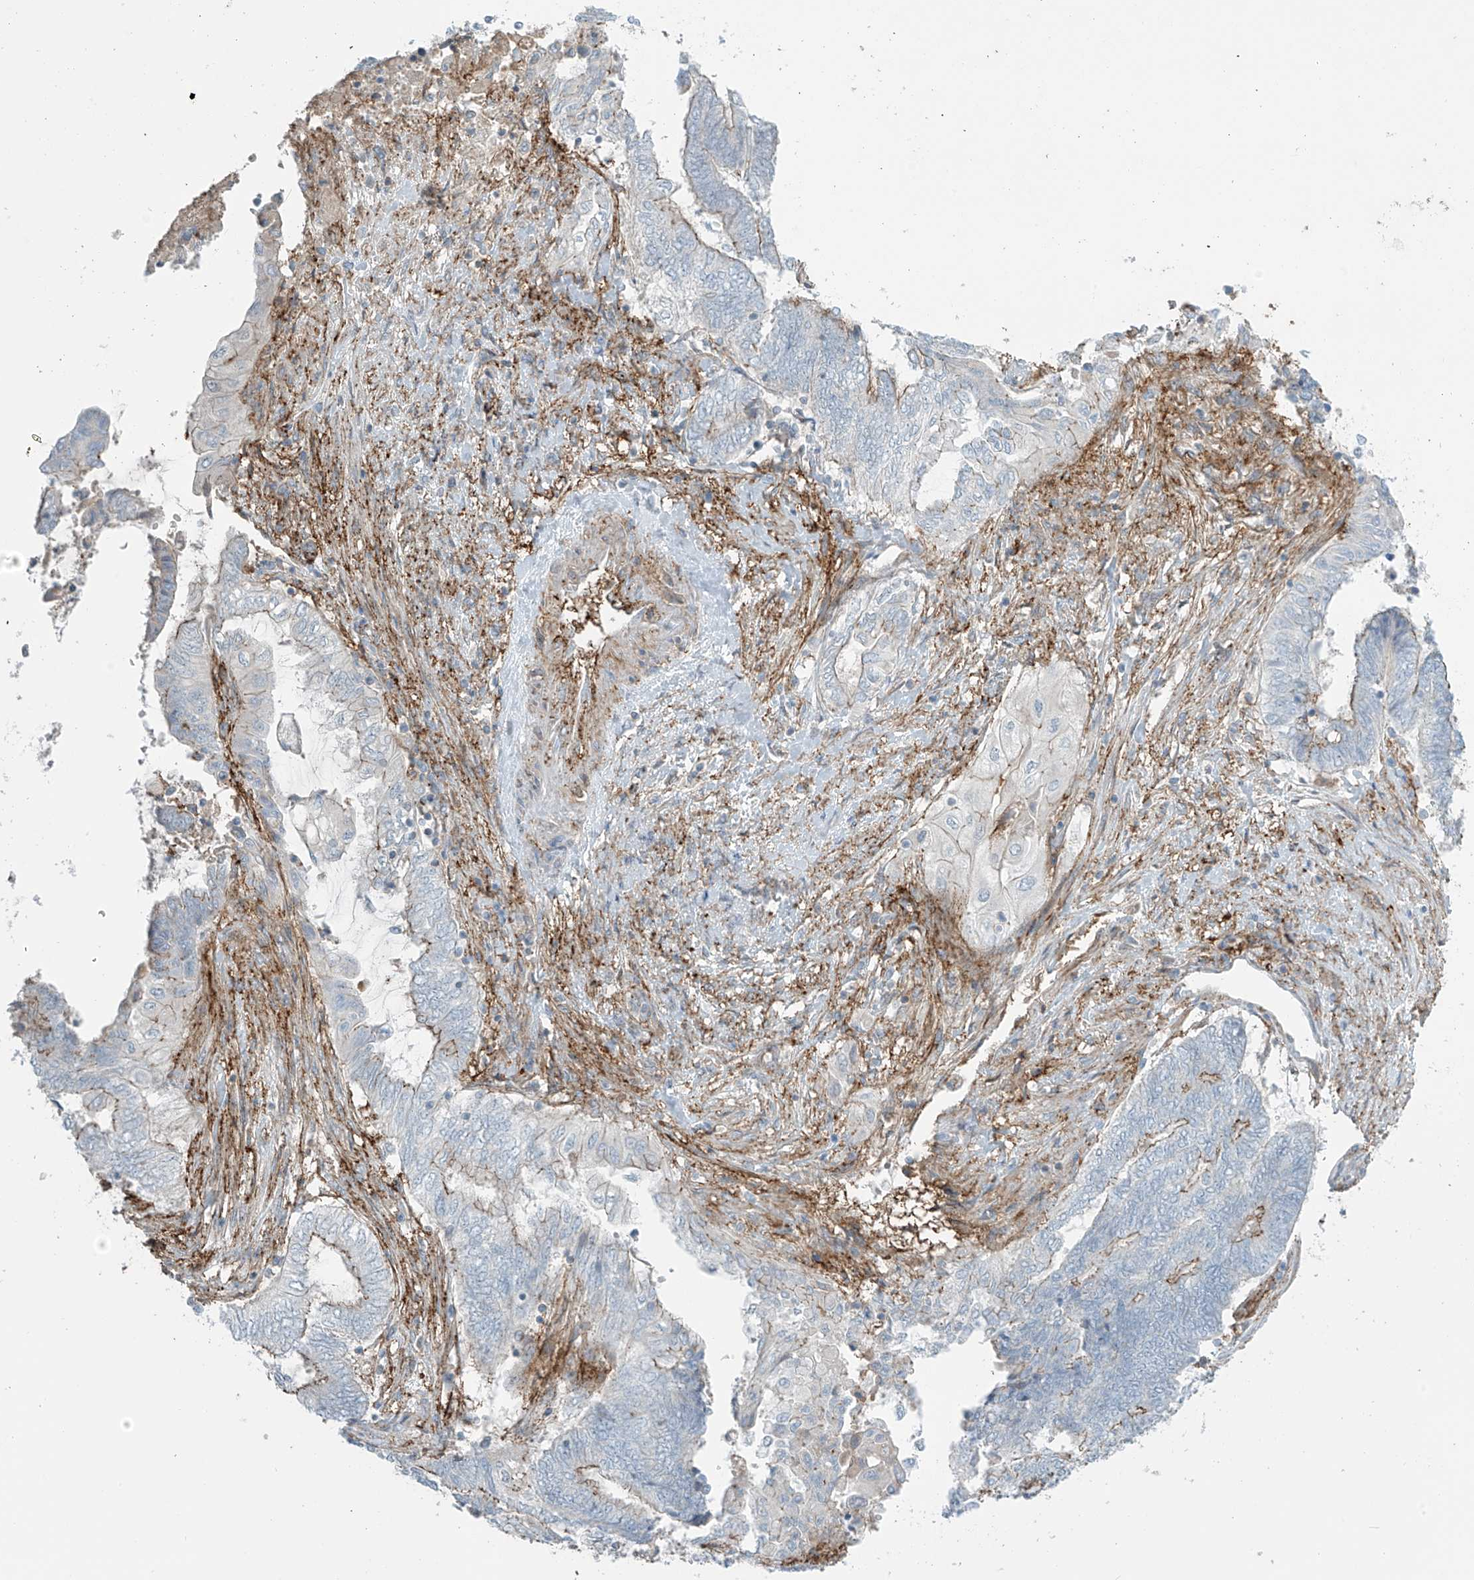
{"staining": {"intensity": "moderate", "quantity": ">75%", "location": "cytoplasmic/membranous"}, "tissue": "endometrial cancer", "cell_type": "Tumor cells", "image_type": "cancer", "snomed": [{"axis": "morphology", "description": "Adenocarcinoma, NOS"}, {"axis": "topography", "description": "Uterus"}, {"axis": "topography", "description": "Endometrium"}], "caption": "High-magnification brightfield microscopy of adenocarcinoma (endometrial) stained with DAB (brown) and counterstained with hematoxylin (blue). tumor cells exhibit moderate cytoplasmic/membranous expression is appreciated in about>75% of cells.", "gene": "SLC9A2", "patient": {"sex": "female", "age": 70}}